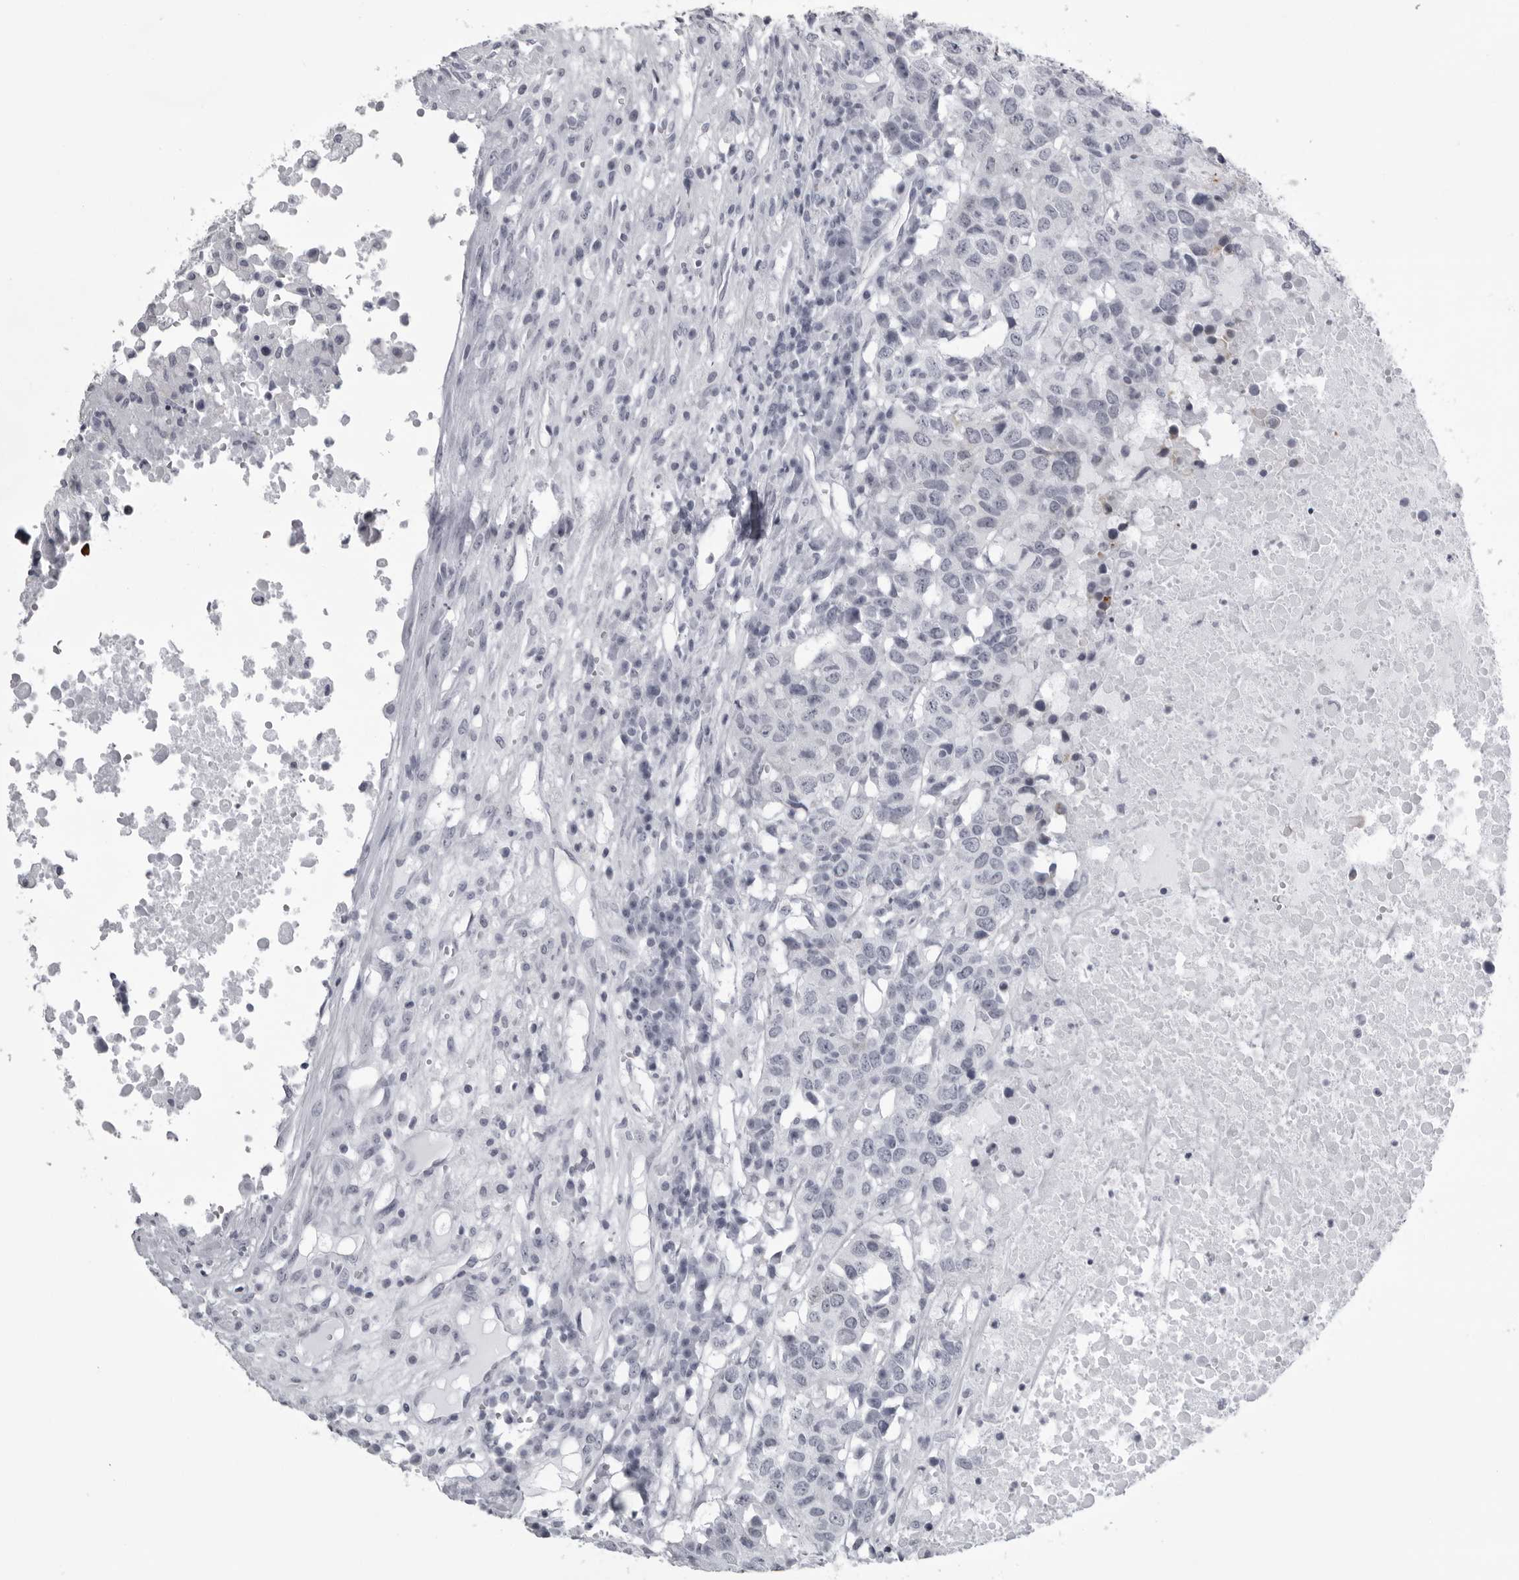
{"staining": {"intensity": "negative", "quantity": "none", "location": "none"}, "tissue": "head and neck cancer", "cell_type": "Tumor cells", "image_type": "cancer", "snomed": [{"axis": "morphology", "description": "Squamous cell carcinoma, NOS"}, {"axis": "topography", "description": "Head-Neck"}], "caption": "This is an immunohistochemistry micrograph of human squamous cell carcinoma (head and neck). There is no staining in tumor cells.", "gene": "UROD", "patient": {"sex": "male", "age": 66}}